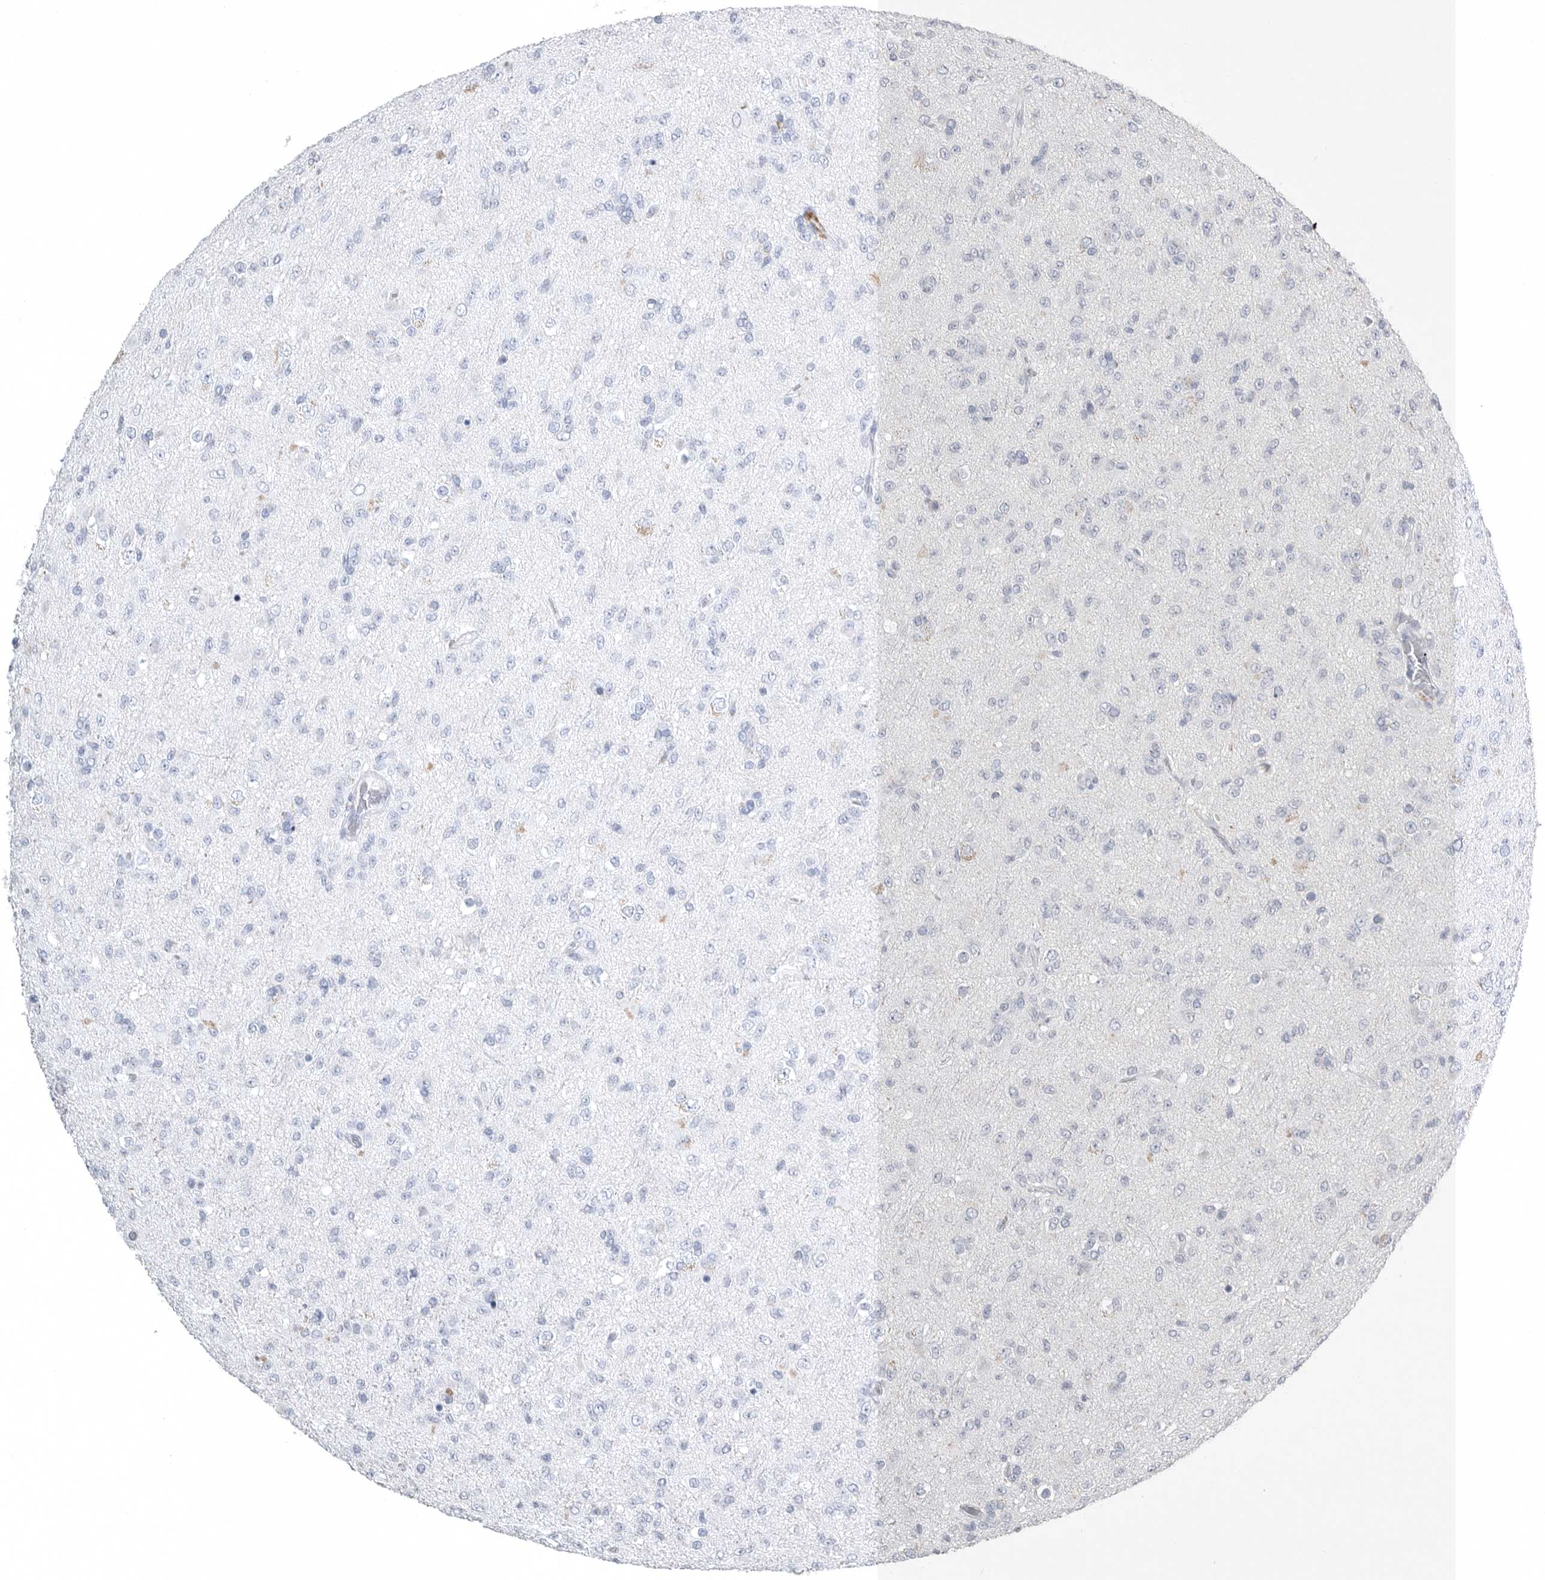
{"staining": {"intensity": "negative", "quantity": "none", "location": "none"}, "tissue": "glioma", "cell_type": "Tumor cells", "image_type": "cancer", "snomed": [{"axis": "morphology", "description": "Glioma, malignant, Low grade"}, {"axis": "topography", "description": "Brain"}], "caption": "Low-grade glioma (malignant) stained for a protein using IHC displays no positivity tumor cells.", "gene": "TIMP1", "patient": {"sex": "male", "age": 65}}